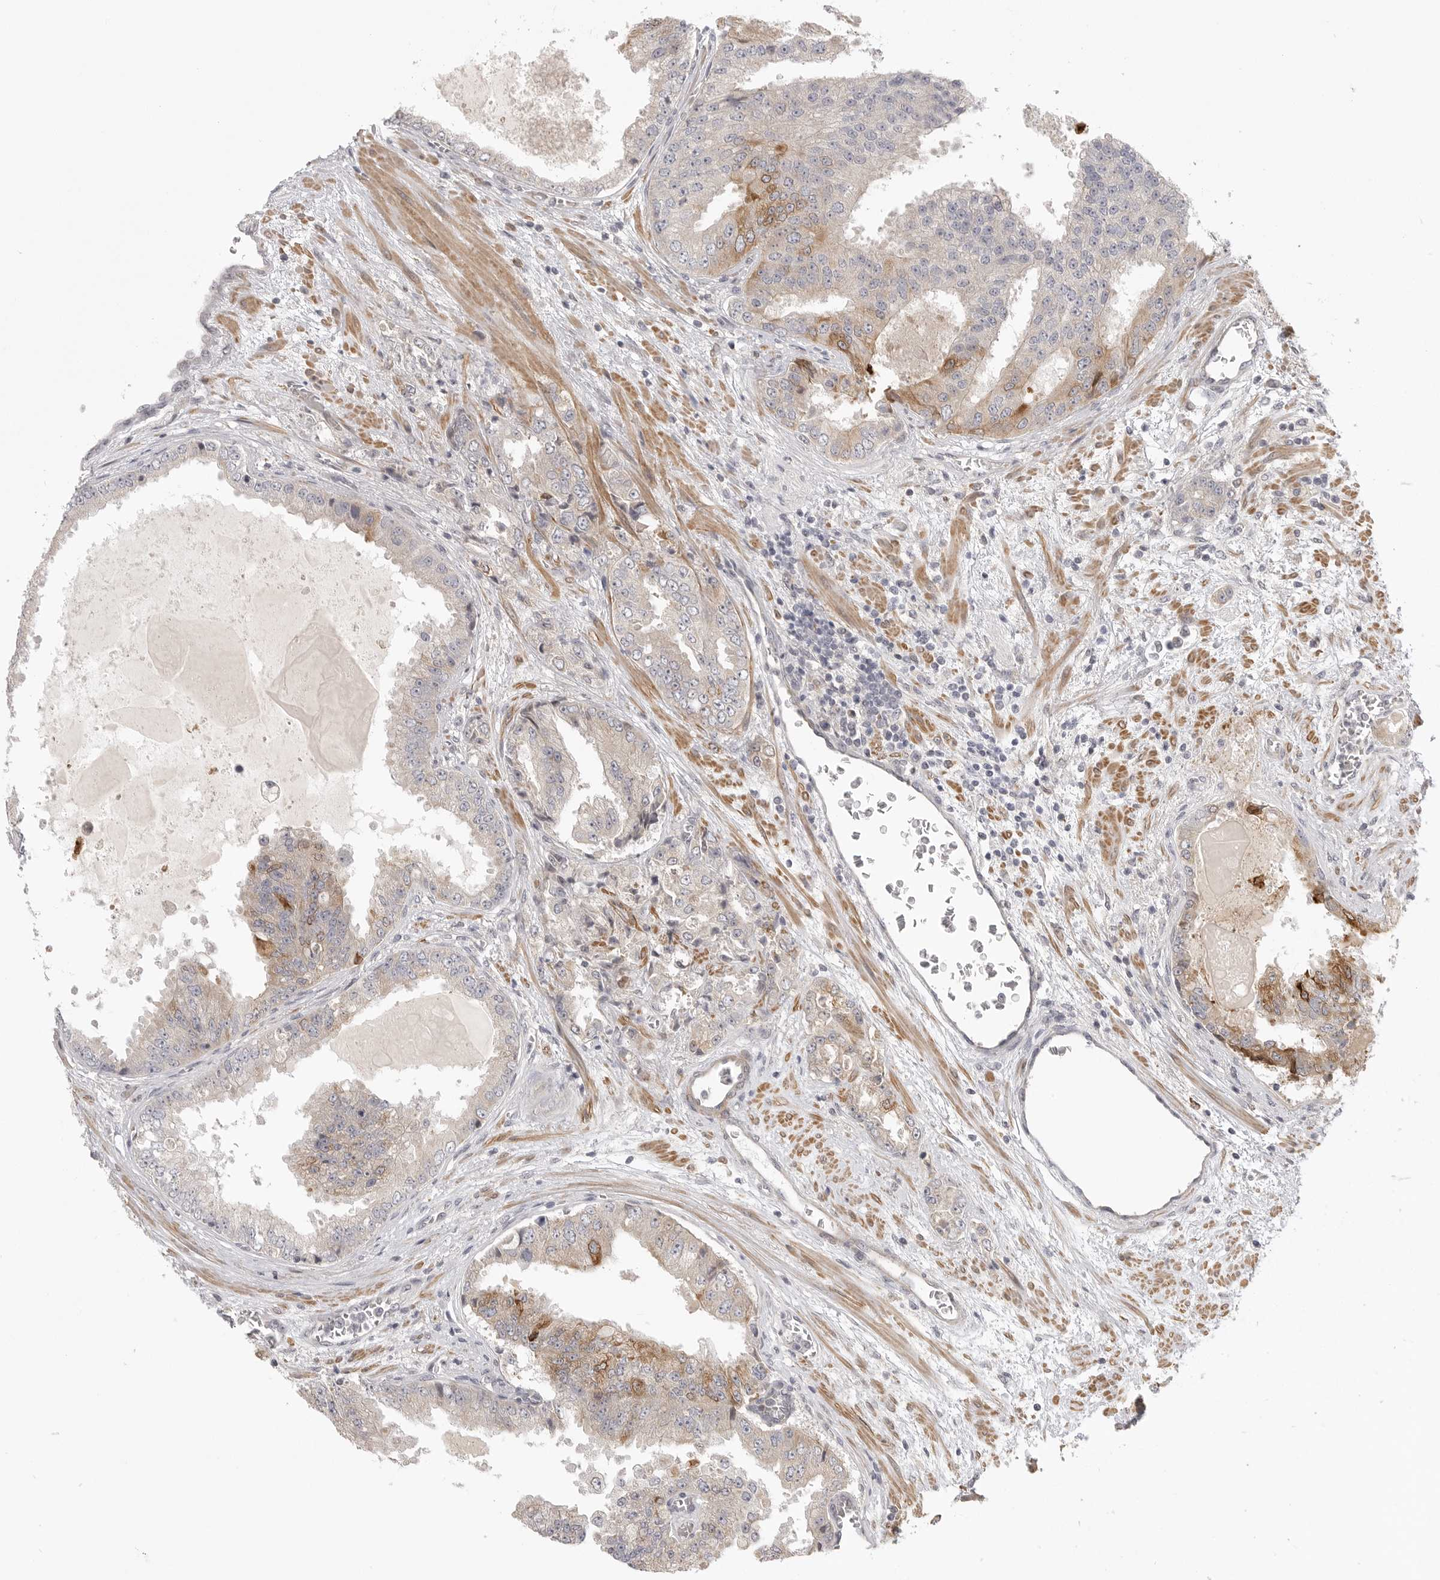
{"staining": {"intensity": "negative", "quantity": "none", "location": "none"}, "tissue": "prostate cancer", "cell_type": "Tumor cells", "image_type": "cancer", "snomed": [{"axis": "morphology", "description": "Adenocarcinoma, High grade"}, {"axis": "topography", "description": "Prostate"}], "caption": "DAB (3,3'-diaminobenzidine) immunohistochemical staining of adenocarcinoma (high-grade) (prostate) displays no significant positivity in tumor cells.", "gene": "CCPG1", "patient": {"sex": "male", "age": 58}}